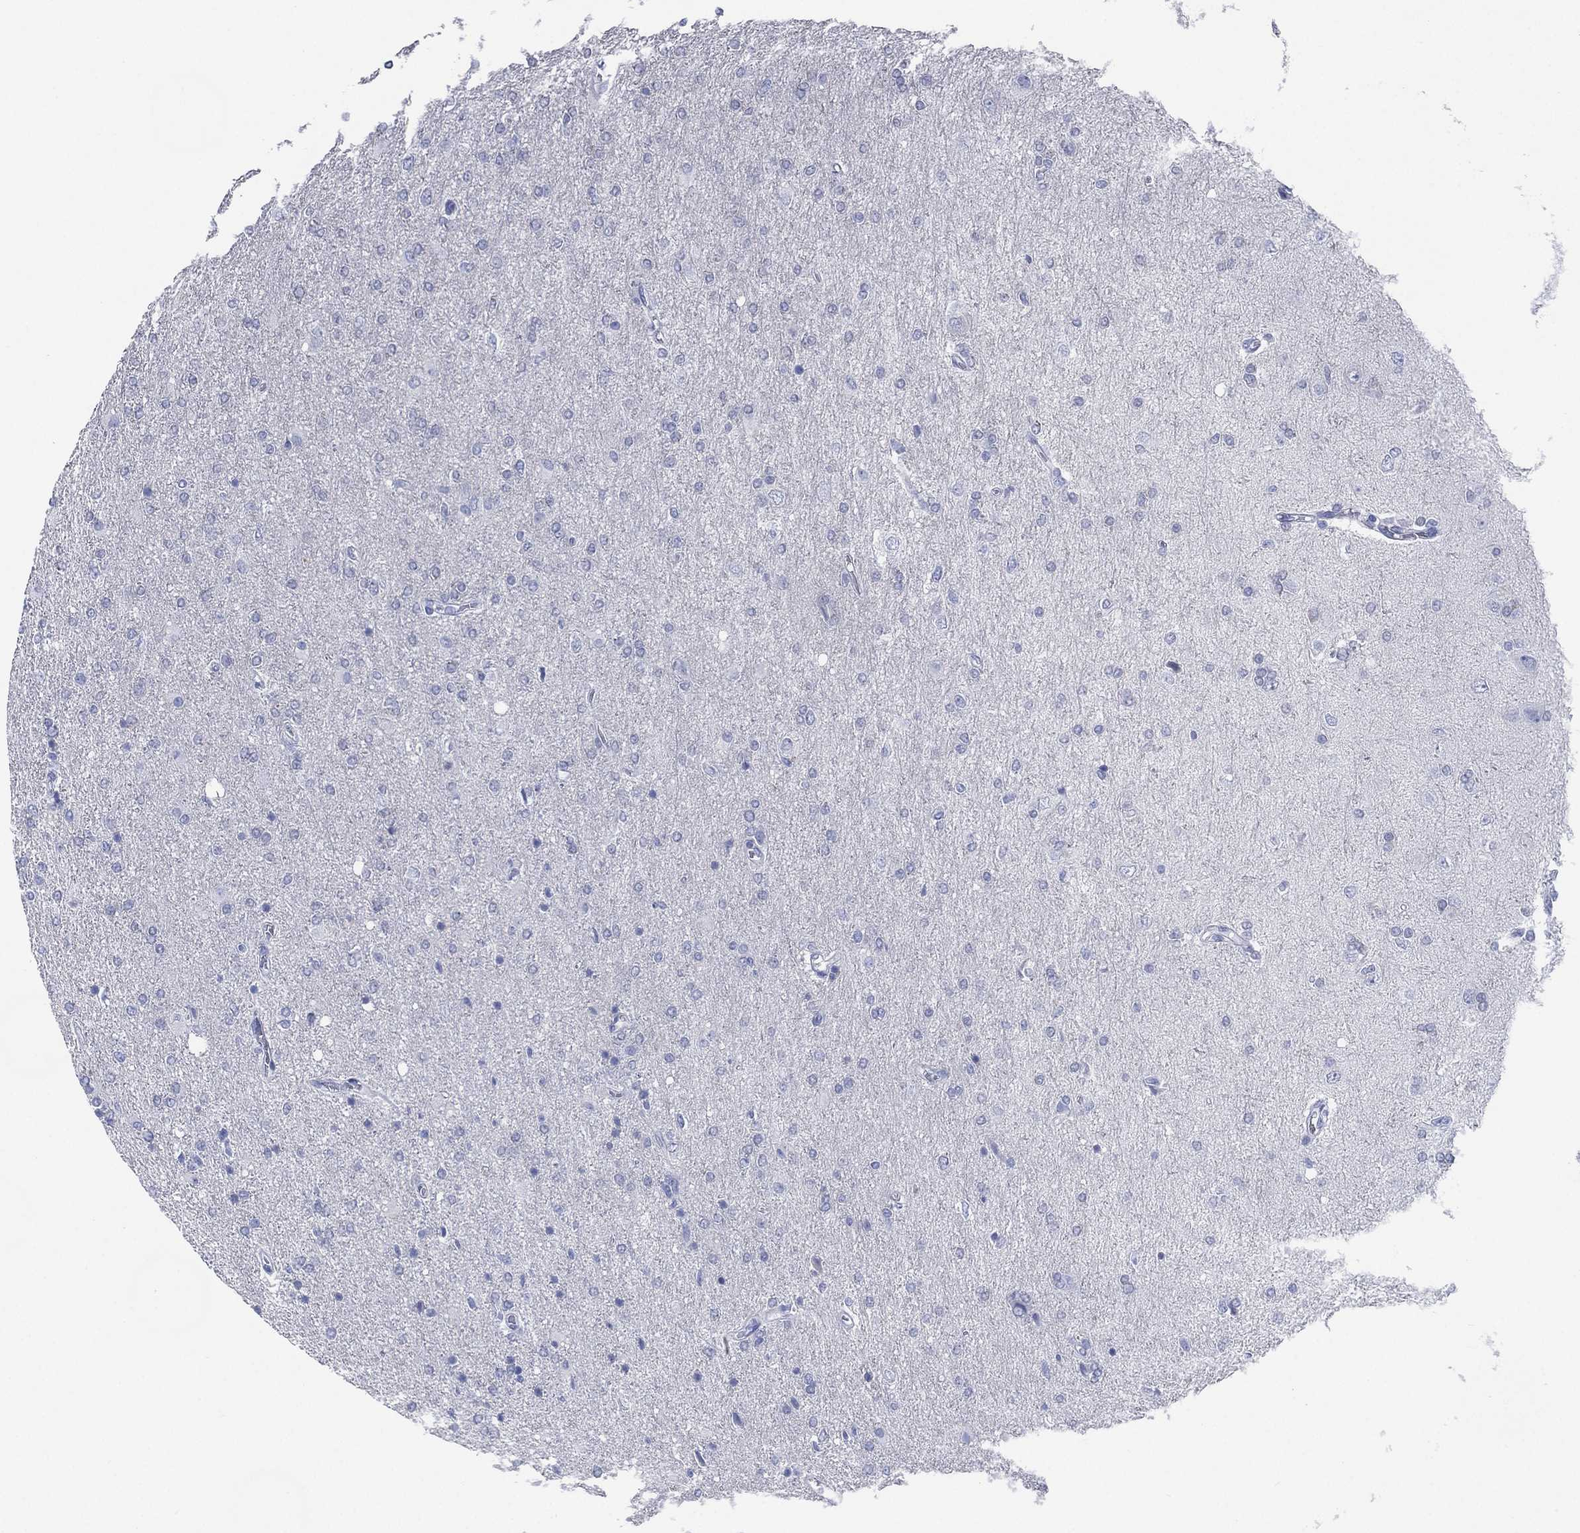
{"staining": {"intensity": "negative", "quantity": "none", "location": "none"}, "tissue": "glioma", "cell_type": "Tumor cells", "image_type": "cancer", "snomed": [{"axis": "morphology", "description": "Glioma, malignant, High grade"}, {"axis": "topography", "description": "Cerebral cortex"}], "caption": "IHC histopathology image of glioma stained for a protein (brown), which demonstrates no expression in tumor cells.", "gene": "TMEM247", "patient": {"sex": "male", "age": 70}}